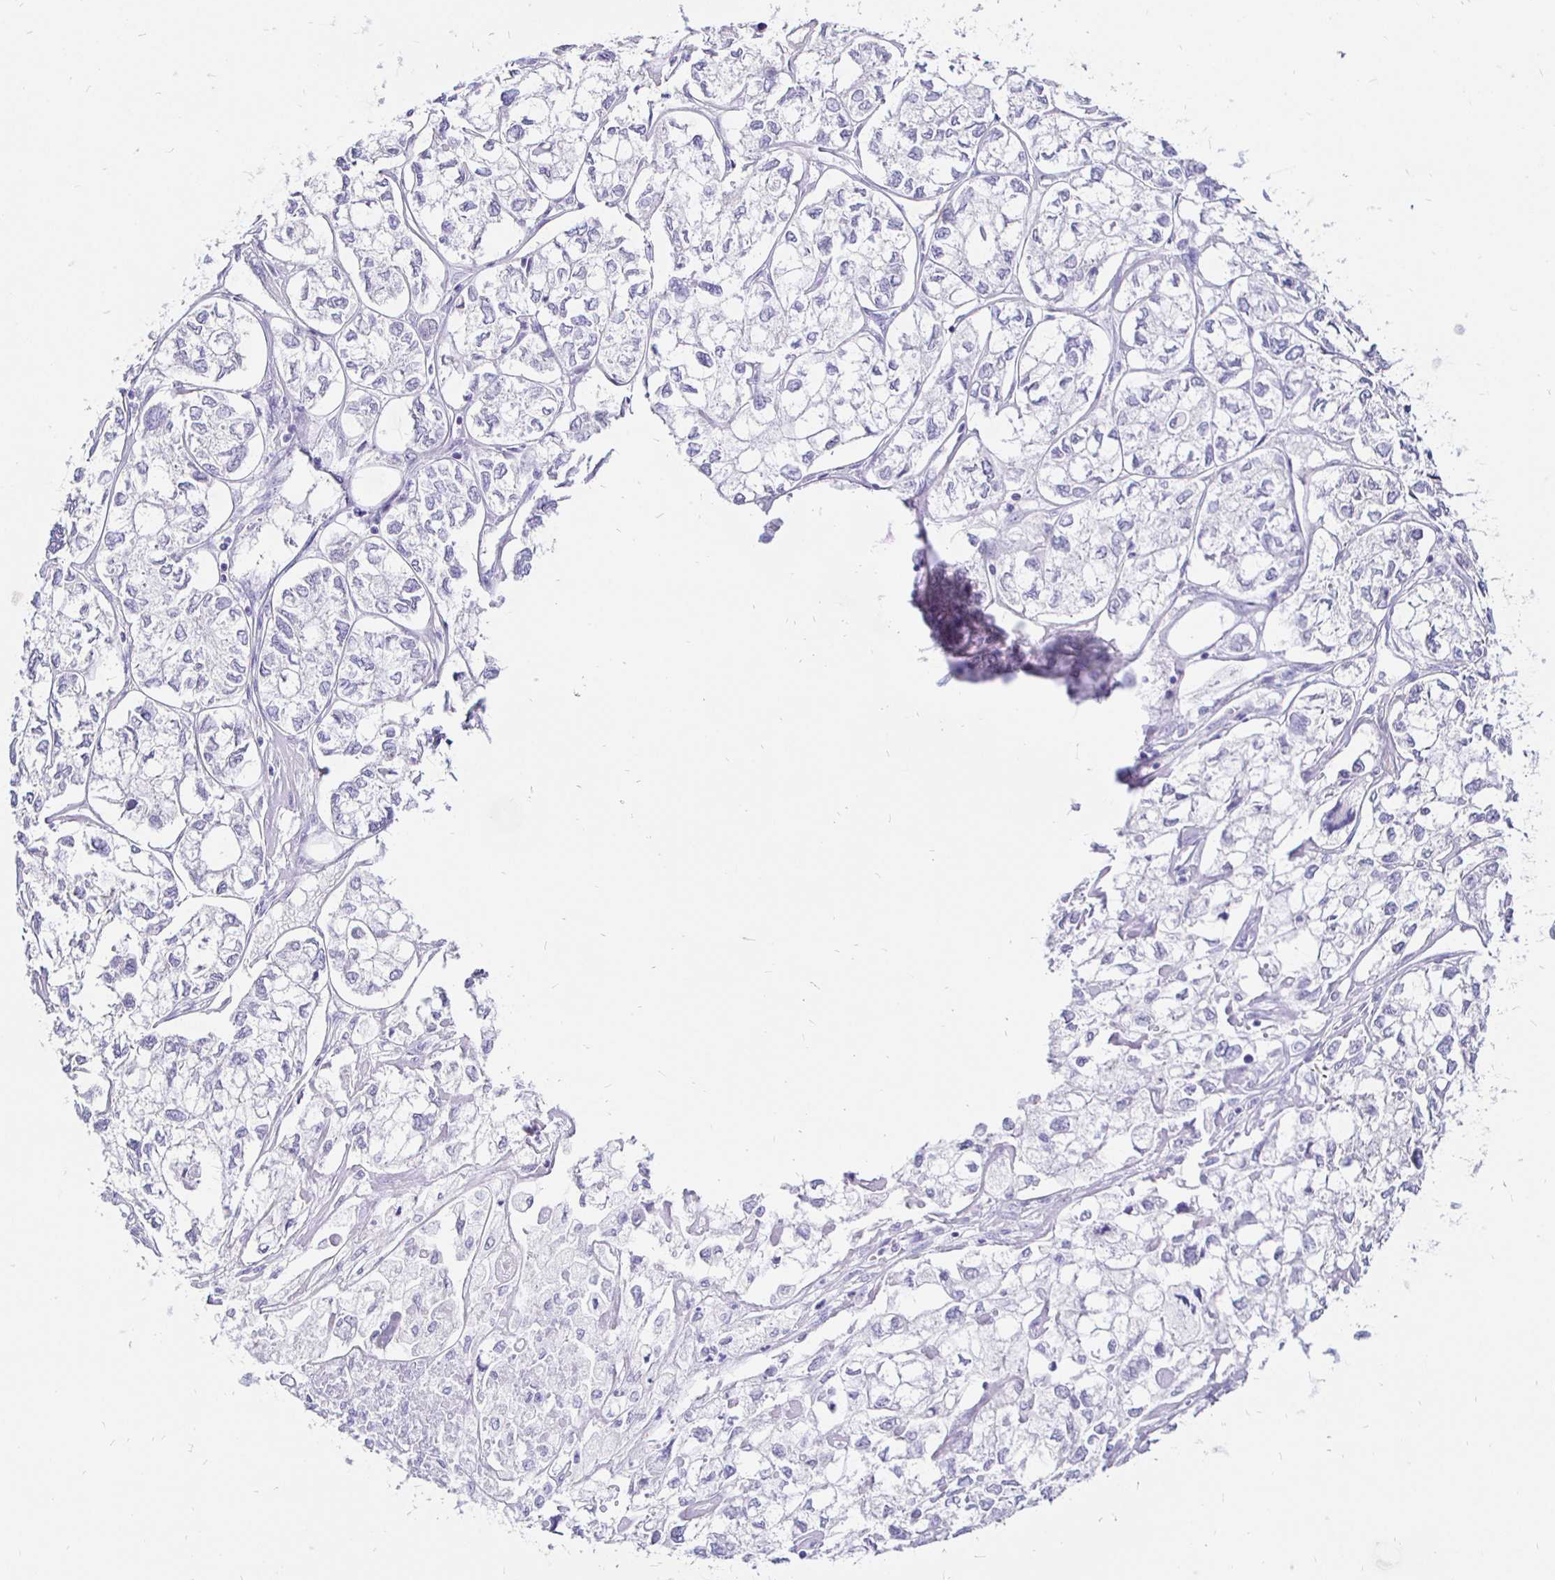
{"staining": {"intensity": "negative", "quantity": "none", "location": "none"}, "tissue": "ovarian cancer", "cell_type": "Tumor cells", "image_type": "cancer", "snomed": [{"axis": "morphology", "description": "Carcinoma, endometroid"}, {"axis": "topography", "description": "Ovary"}], "caption": "Immunohistochemistry image of human ovarian endometroid carcinoma stained for a protein (brown), which shows no expression in tumor cells.", "gene": "IRGC", "patient": {"sex": "female", "age": 64}}